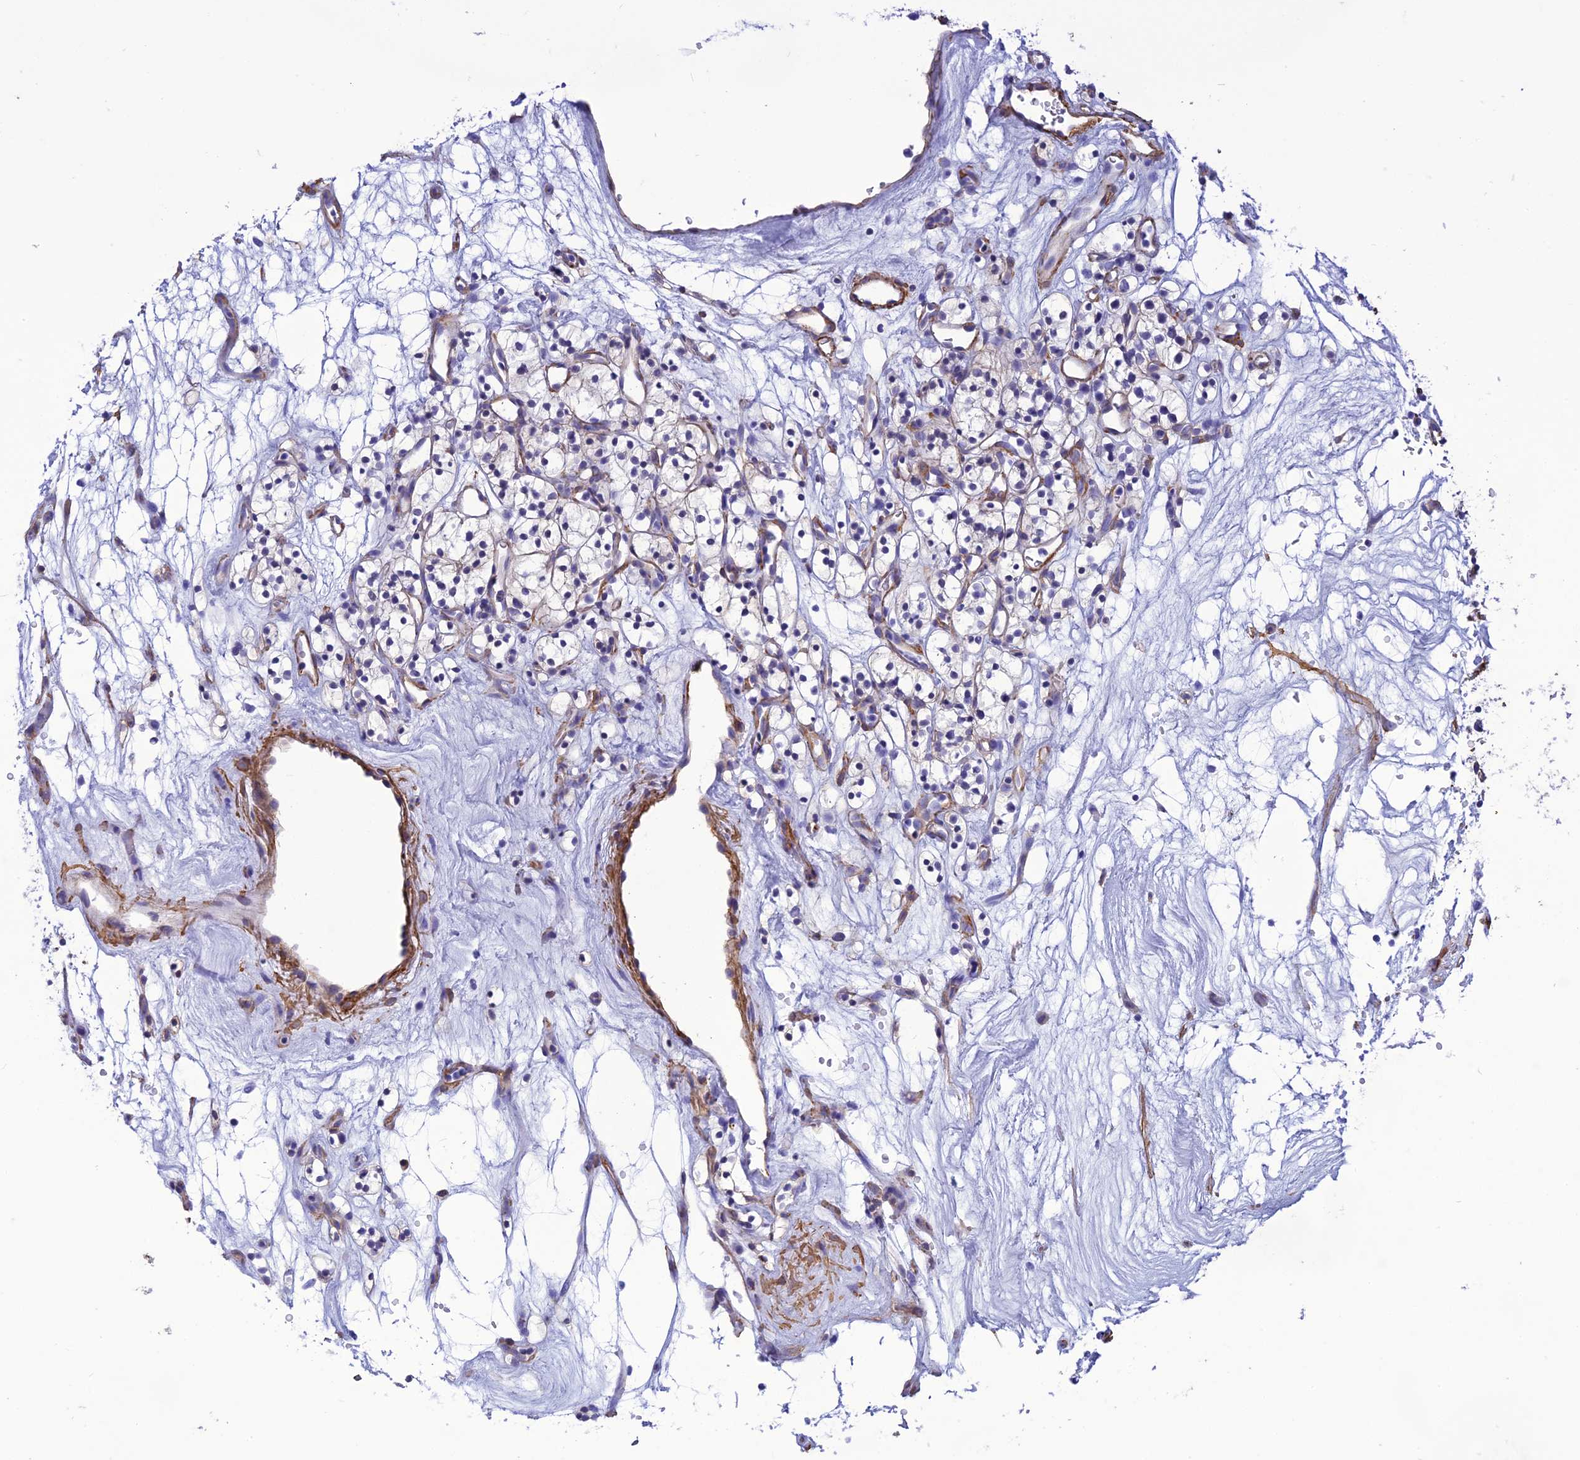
{"staining": {"intensity": "negative", "quantity": "none", "location": "none"}, "tissue": "renal cancer", "cell_type": "Tumor cells", "image_type": "cancer", "snomed": [{"axis": "morphology", "description": "Adenocarcinoma, NOS"}, {"axis": "topography", "description": "Kidney"}], "caption": "High power microscopy micrograph of an IHC micrograph of renal cancer, revealing no significant positivity in tumor cells.", "gene": "NKD1", "patient": {"sex": "female", "age": 57}}